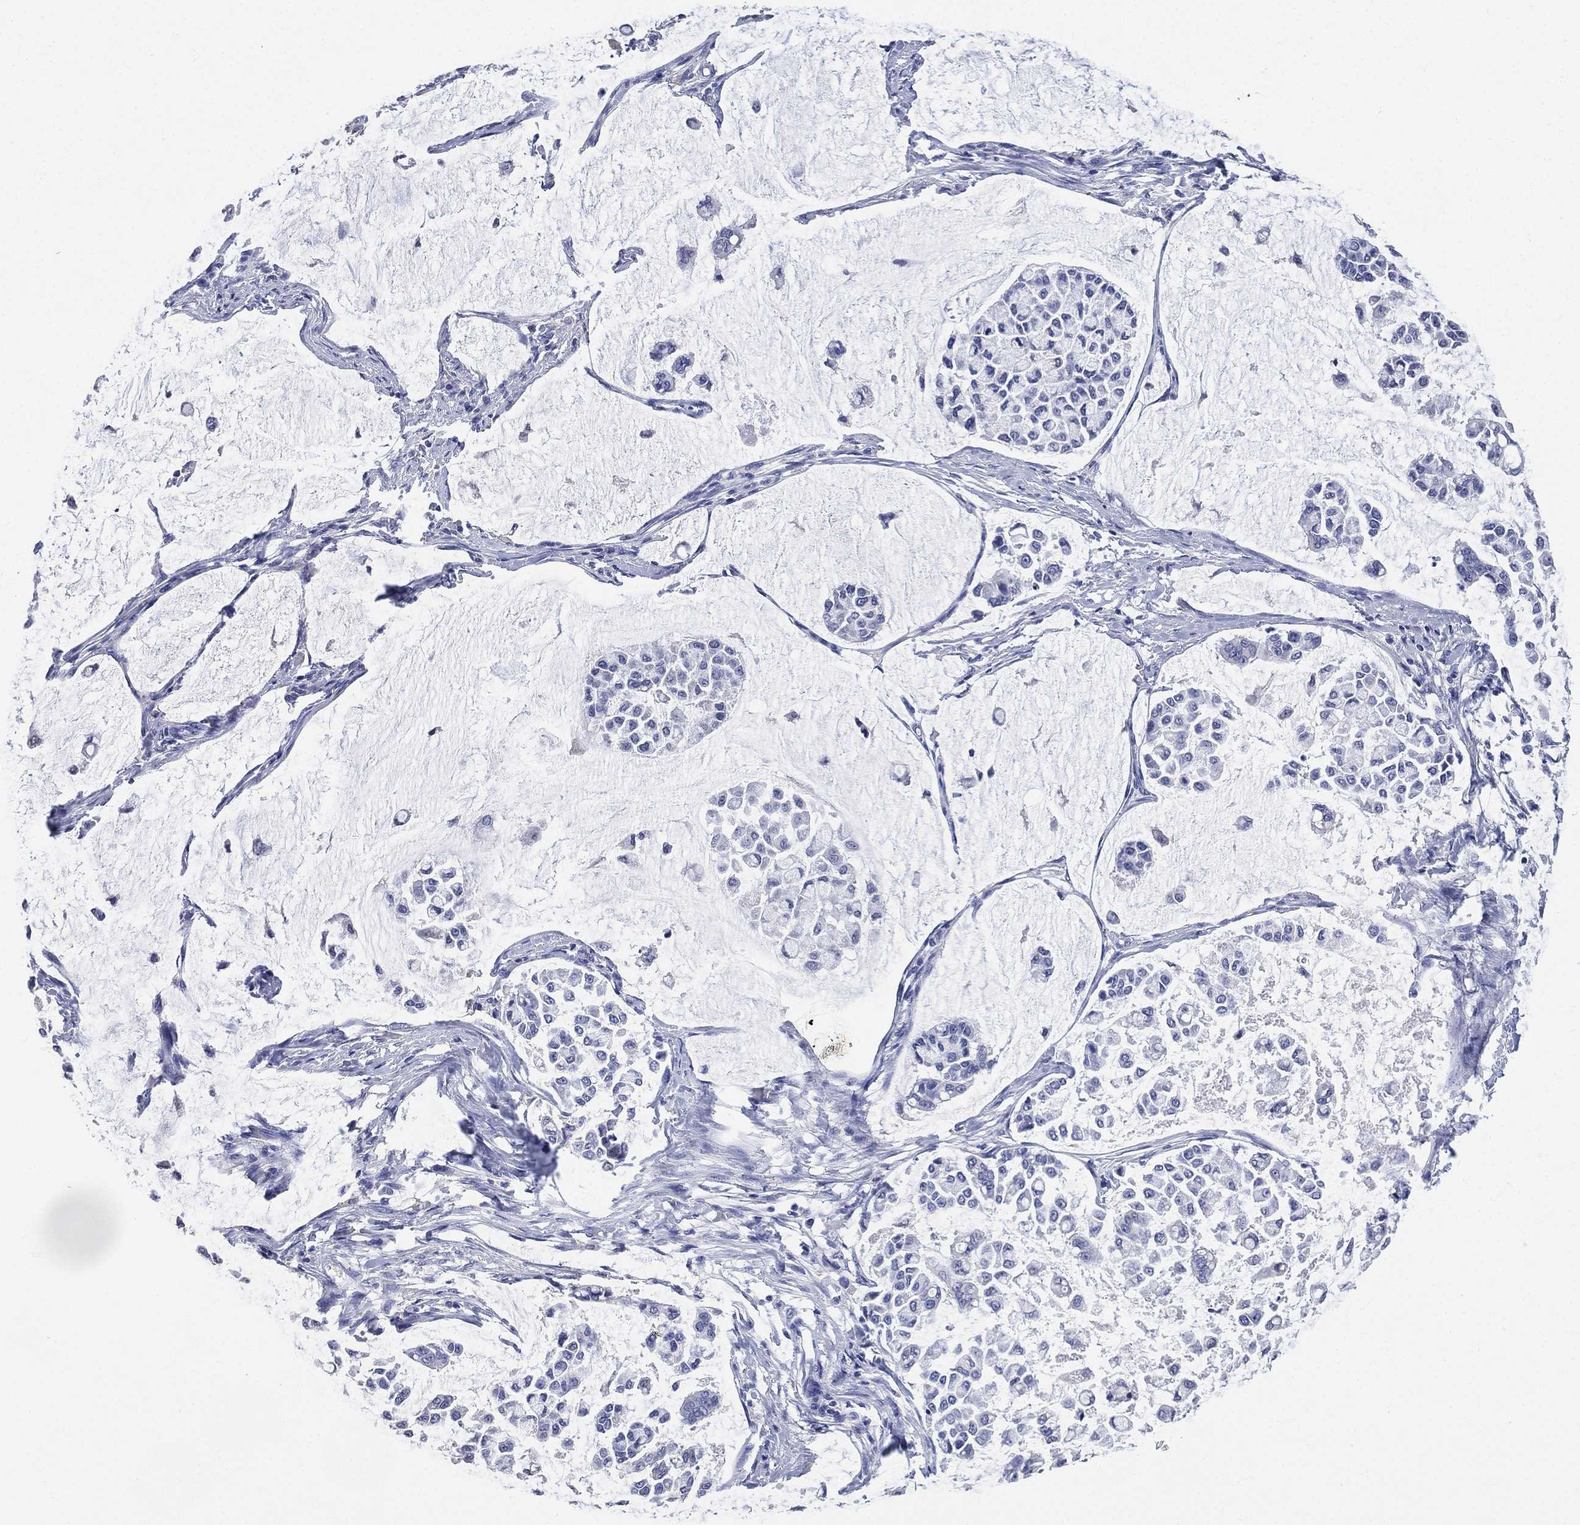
{"staining": {"intensity": "negative", "quantity": "none", "location": "none"}, "tissue": "stomach cancer", "cell_type": "Tumor cells", "image_type": "cancer", "snomed": [{"axis": "morphology", "description": "Adenocarcinoma, NOS"}, {"axis": "topography", "description": "Stomach"}], "caption": "An image of human adenocarcinoma (stomach) is negative for staining in tumor cells. (Brightfield microscopy of DAB immunohistochemistry at high magnification).", "gene": "IYD", "patient": {"sex": "male", "age": 82}}